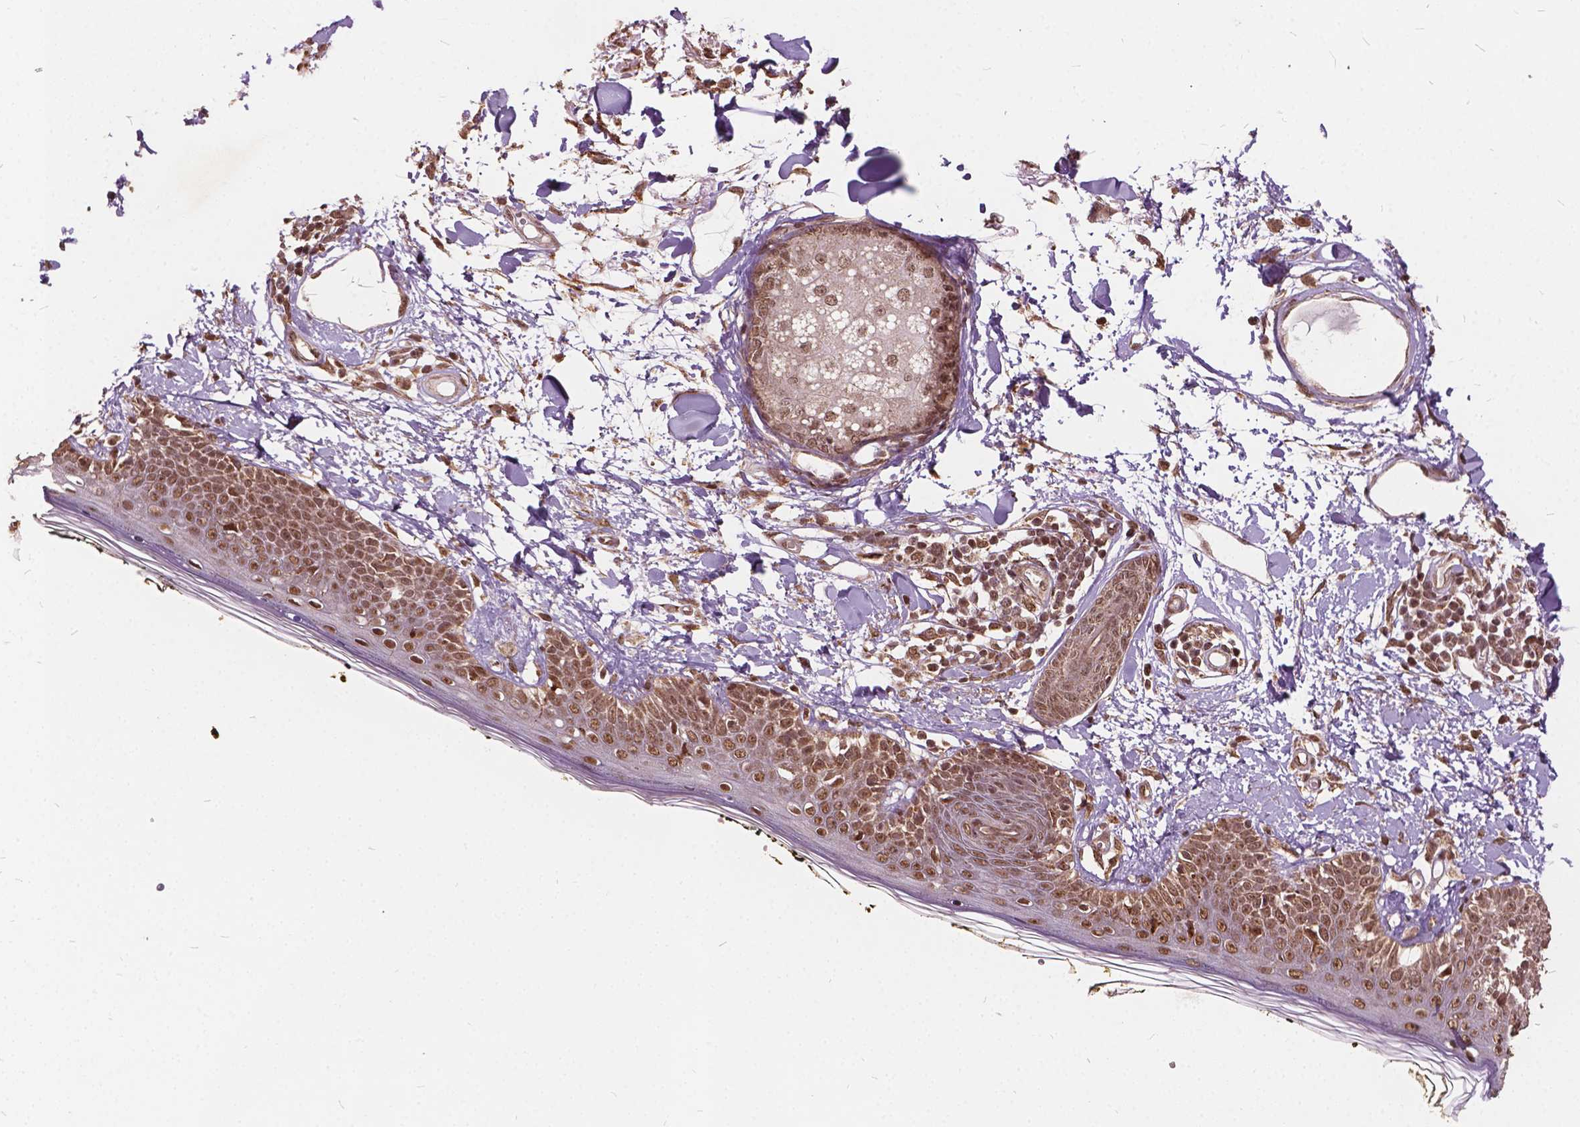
{"staining": {"intensity": "moderate", "quantity": ">75%", "location": "nuclear"}, "tissue": "skin", "cell_type": "Fibroblasts", "image_type": "normal", "snomed": [{"axis": "morphology", "description": "Normal tissue, NOS"}, {"axis": "topography", "description": "Skin"}], "caption": "Brown immunohistochemical staining in unremarkable human skin demonstrates moderate nuclear expression in approximately >75% of fibroblasts. (DAB (3,3'-diaminobenzidine) IHC with brightfield microscopy, high magnification).", "gene": "GPS2", "patient": {"sex": "male", "age": 76}}